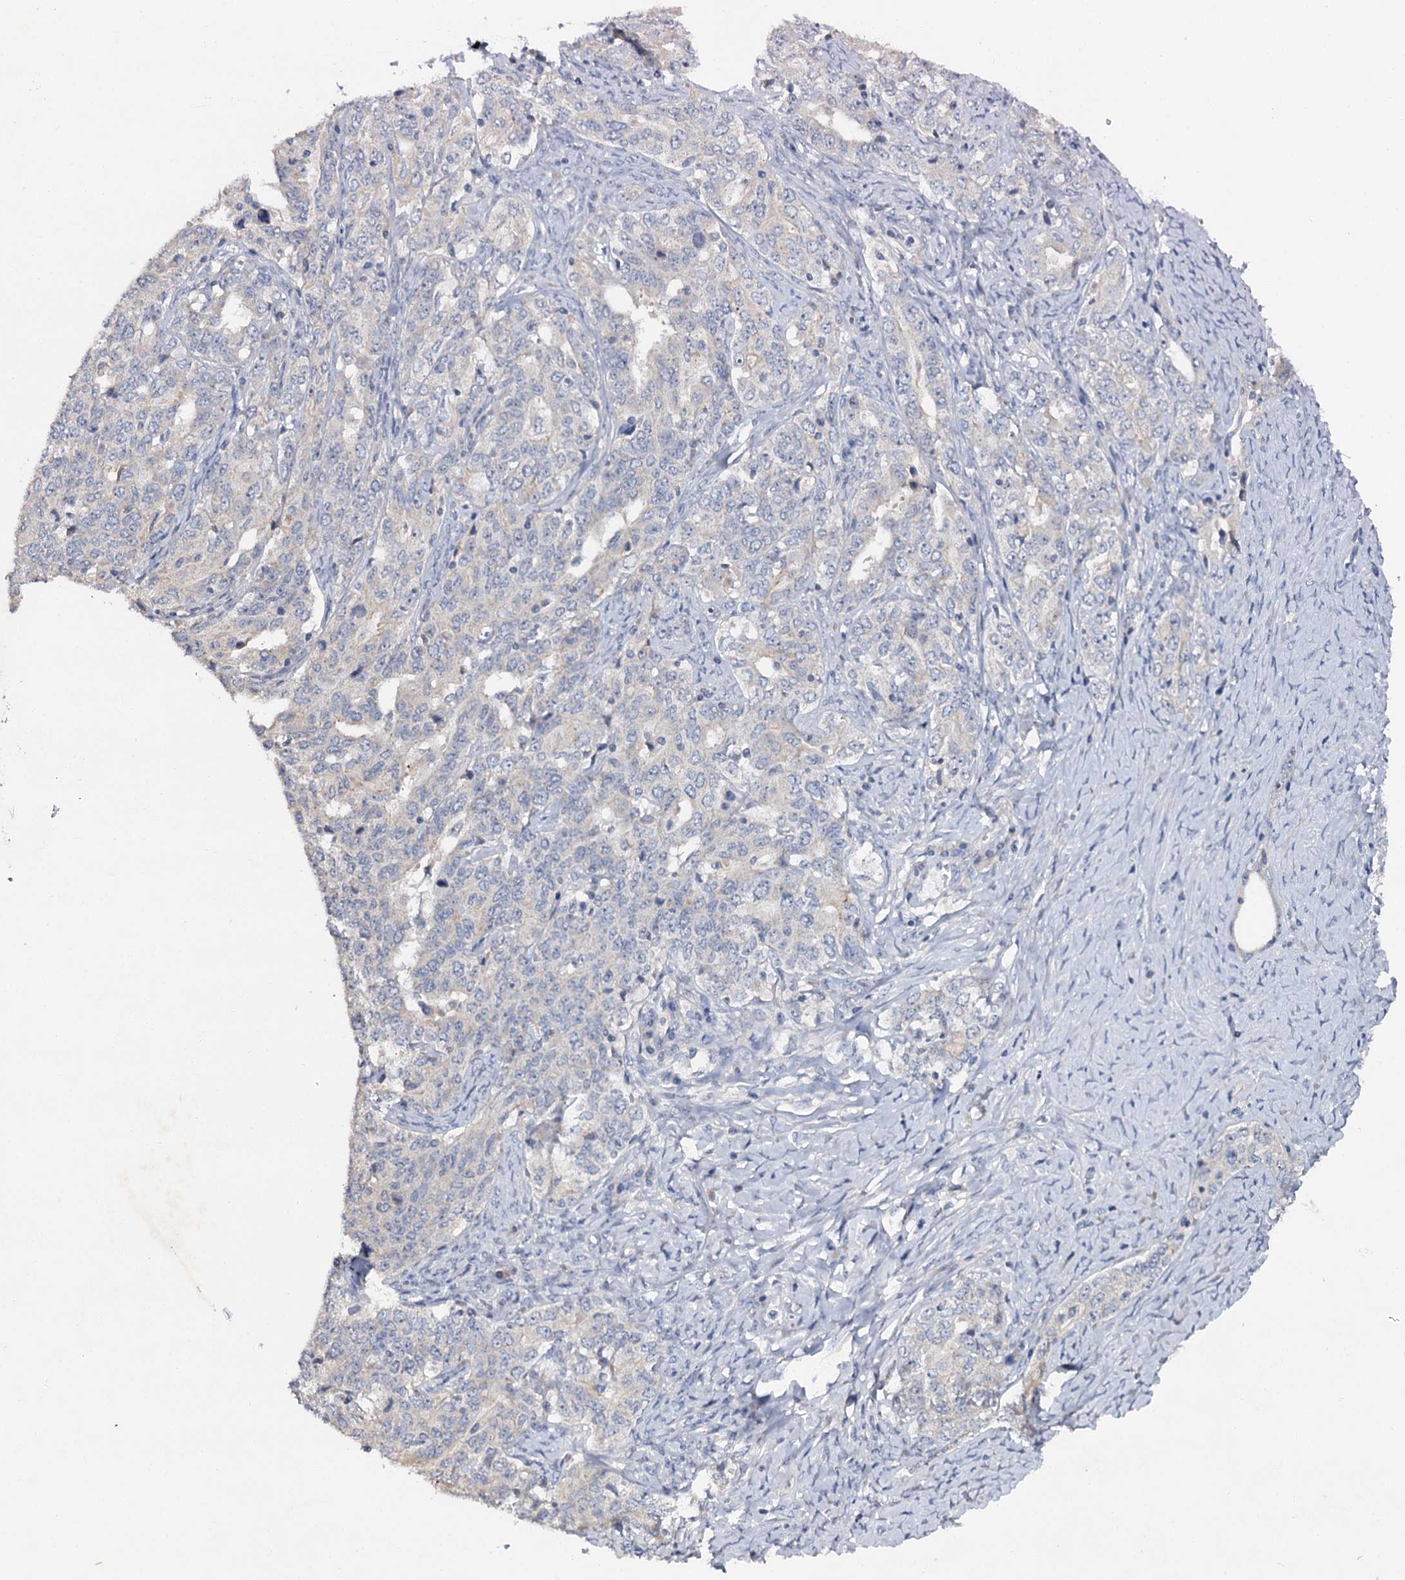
{"staining": {"intensity": "weak", "quantity": "<25%", "location": "cytoplasmic/membranous"}, "tissue": "ovarian cancer", "cell_type": "Tumor cells", "image_type": "cancer", "snomed": [{"axis": "morphology", "description": "Carcinoma, endometroid"}, {"axis": "topography", "description": "Ovary"}], "caption": "Immunohistochemistry histopathology image of neoplastic tissue: human ovarian endometroid carcinoma stained with DAB (3,3'-diaminobenzidine) shows no significant protein staining in tumor cells.", "gene": "ATP9A", "patient": {"sex": "female", "age": 62}}